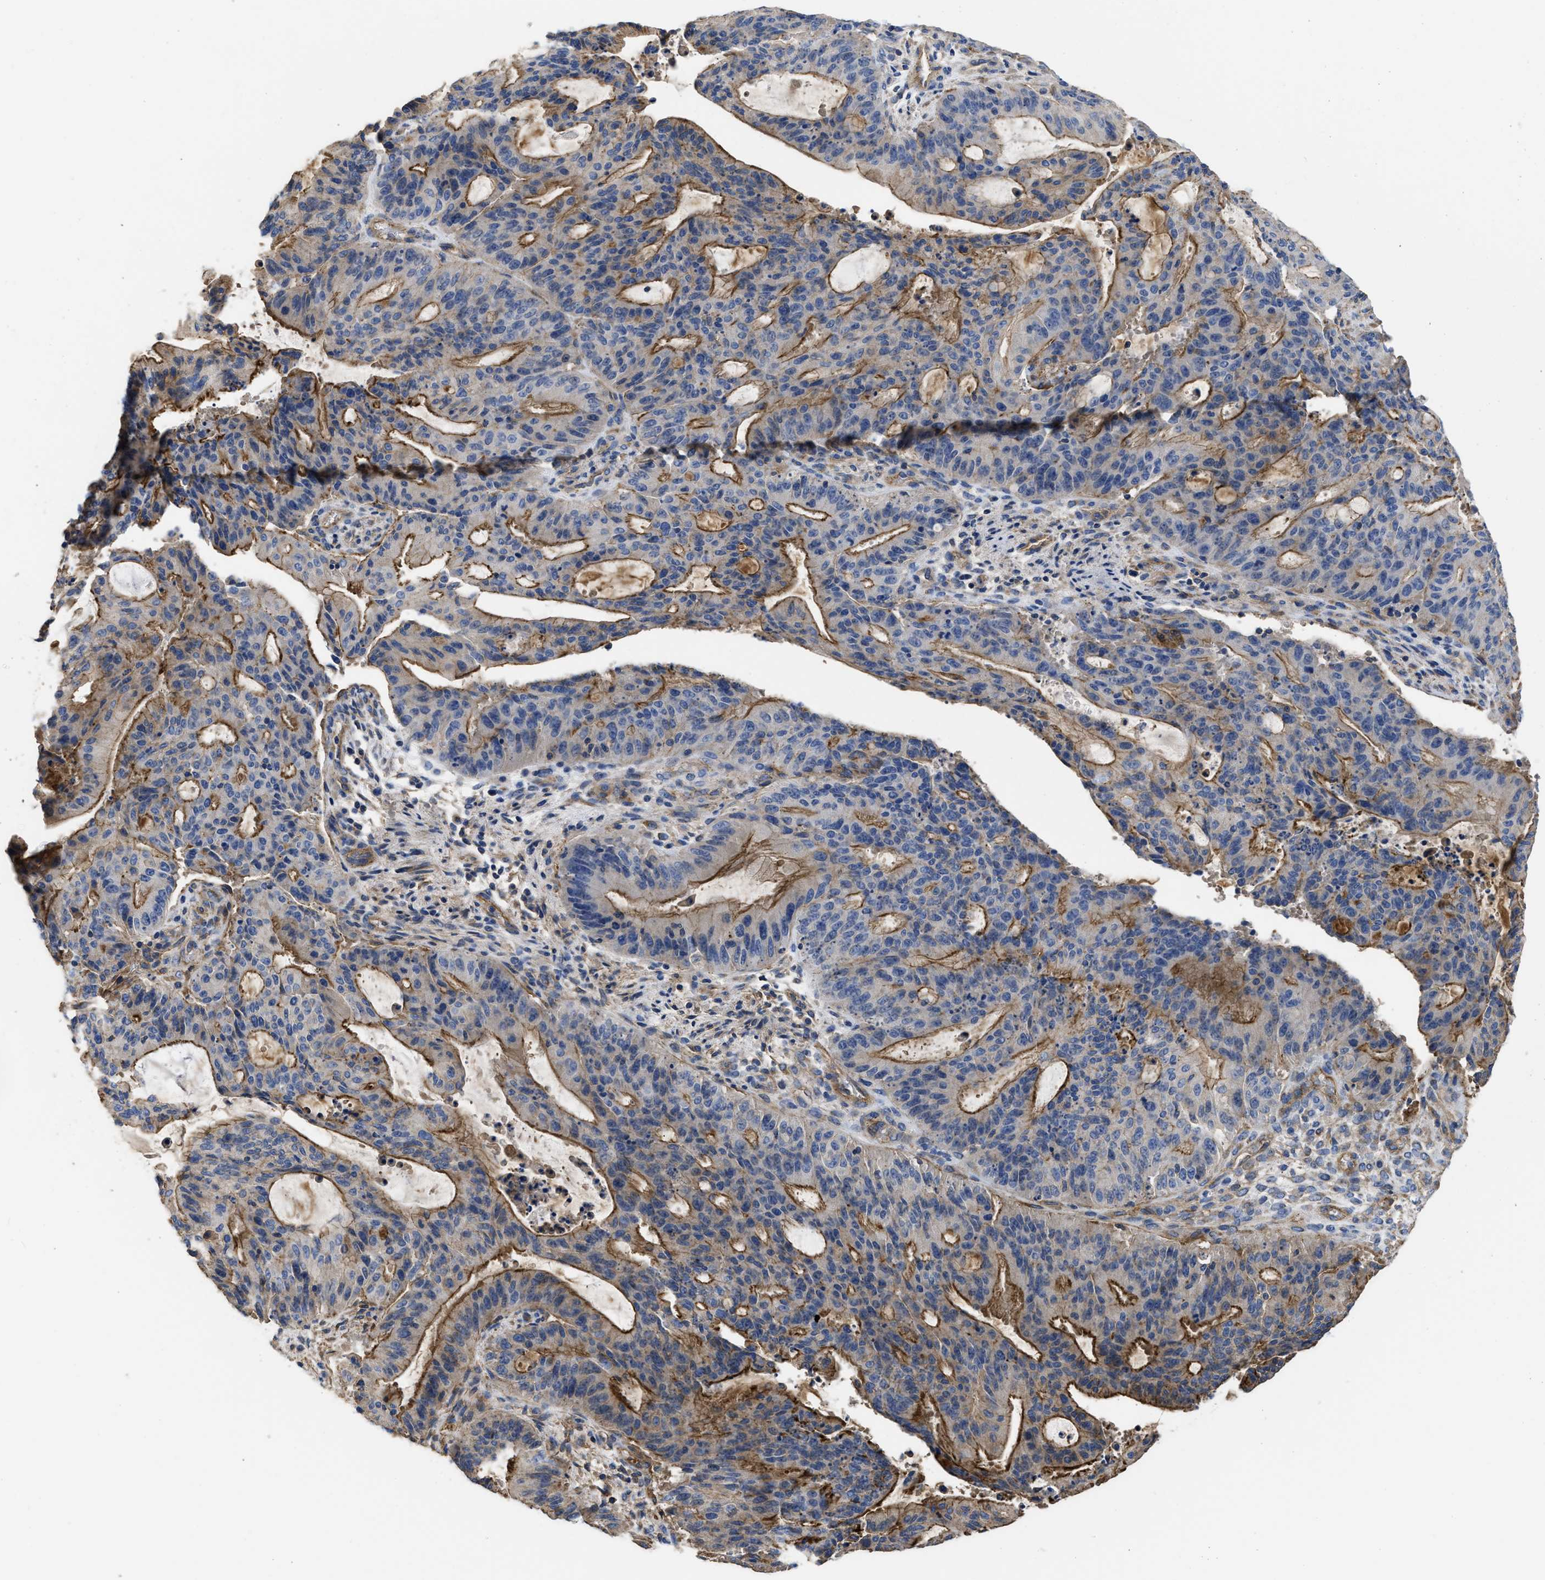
{"staining": {"intensity": "moderate", "quantity": "25%-75%", "location": "cytoplasmic/membranous"}, "tissue": "liver cancer", "cell_type": "Tumor cells", "image_type": "cancer", "snomed": [{"axis": "morphology", "description": "Normal tissue, NOS"}, {"axis": "morphology", "description": "Cholangiocarcinoma"}, {"axis": "topography", "description": "Liver"}, {"axis": "topography", "description": "Peripheral nerve tissue"}], "caption": "This micrograph displays immunohistochemistry (IHC) staining of human liver cancer, with medium moderate cytoplasmic/membranous expression in about 25%-75% of tumor cells.", "gene": "USP4", "patient": {"sex": "female", "age": 73}}